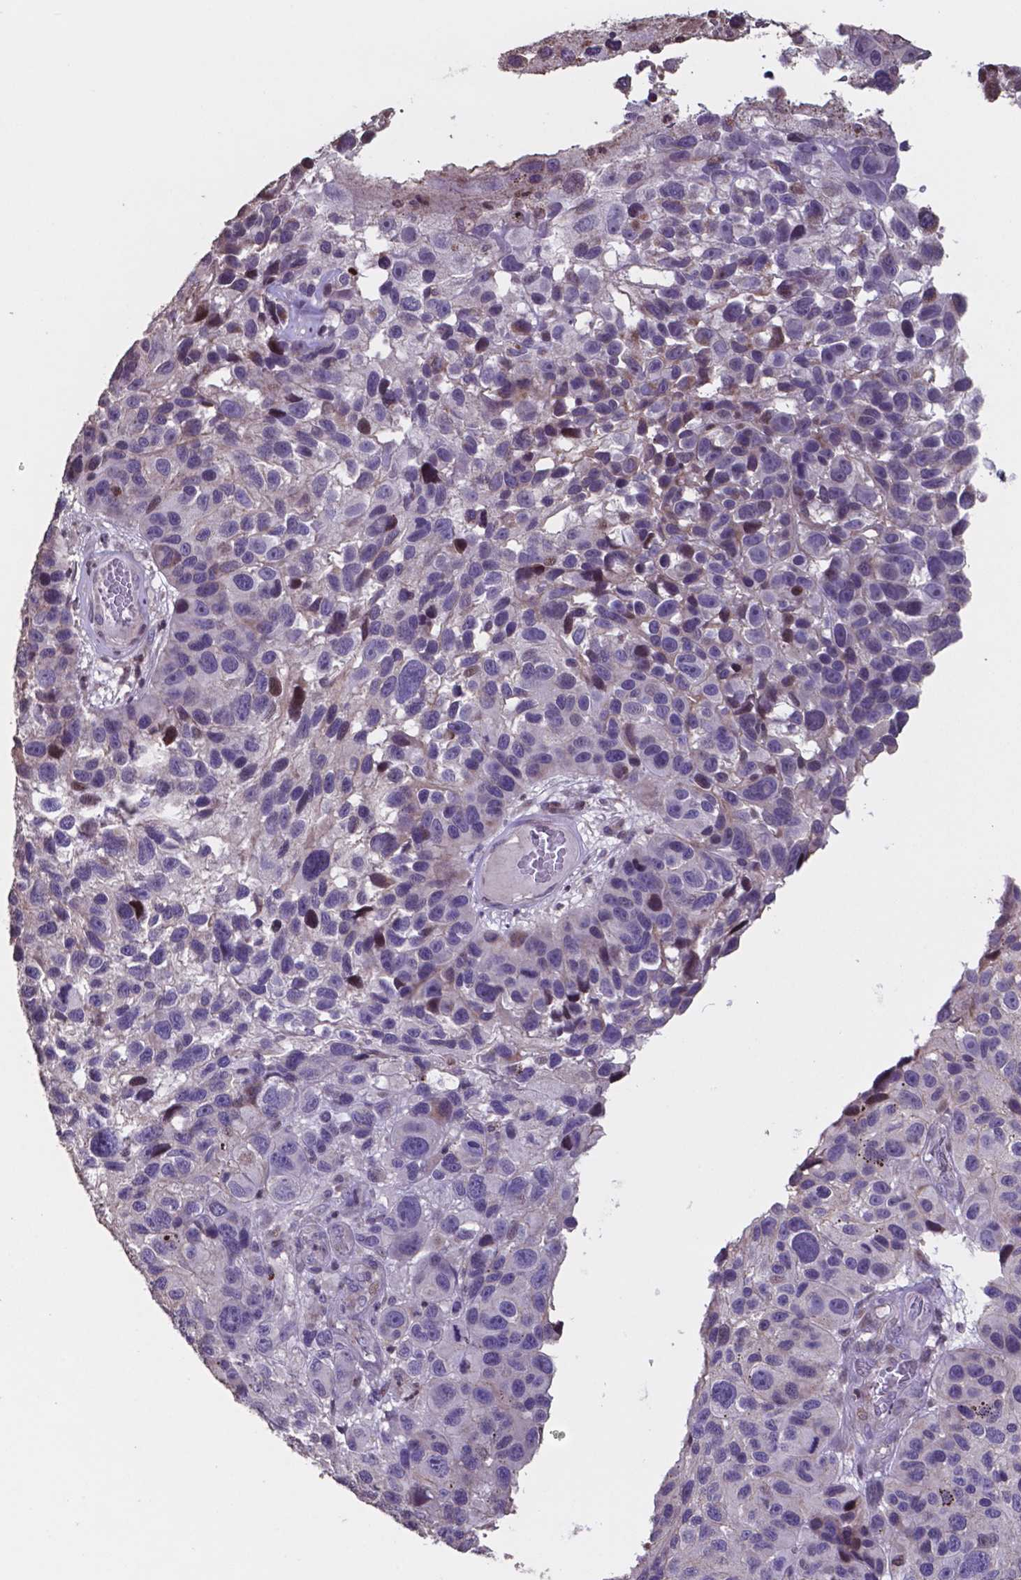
{"staining": {"intensity": "negative", "quantity": "none", "location": "none"}, "tissue": "melanoma", "cell_type": "Tumor cells", "image_type": "cancer", "snomed": [{"axis": "morphology", "description": "Malignant melanoma, NOS"}, {"axis": "topography", "description": "Skin"}], "caption": "Tumor cells are negative for protein expression in human malignant melanoma. (Brightfield microscopy of DAB immunohistochemistry at high magnification).", "gene": "MLC1", "patient": {"sex": "male", "age": 53}}